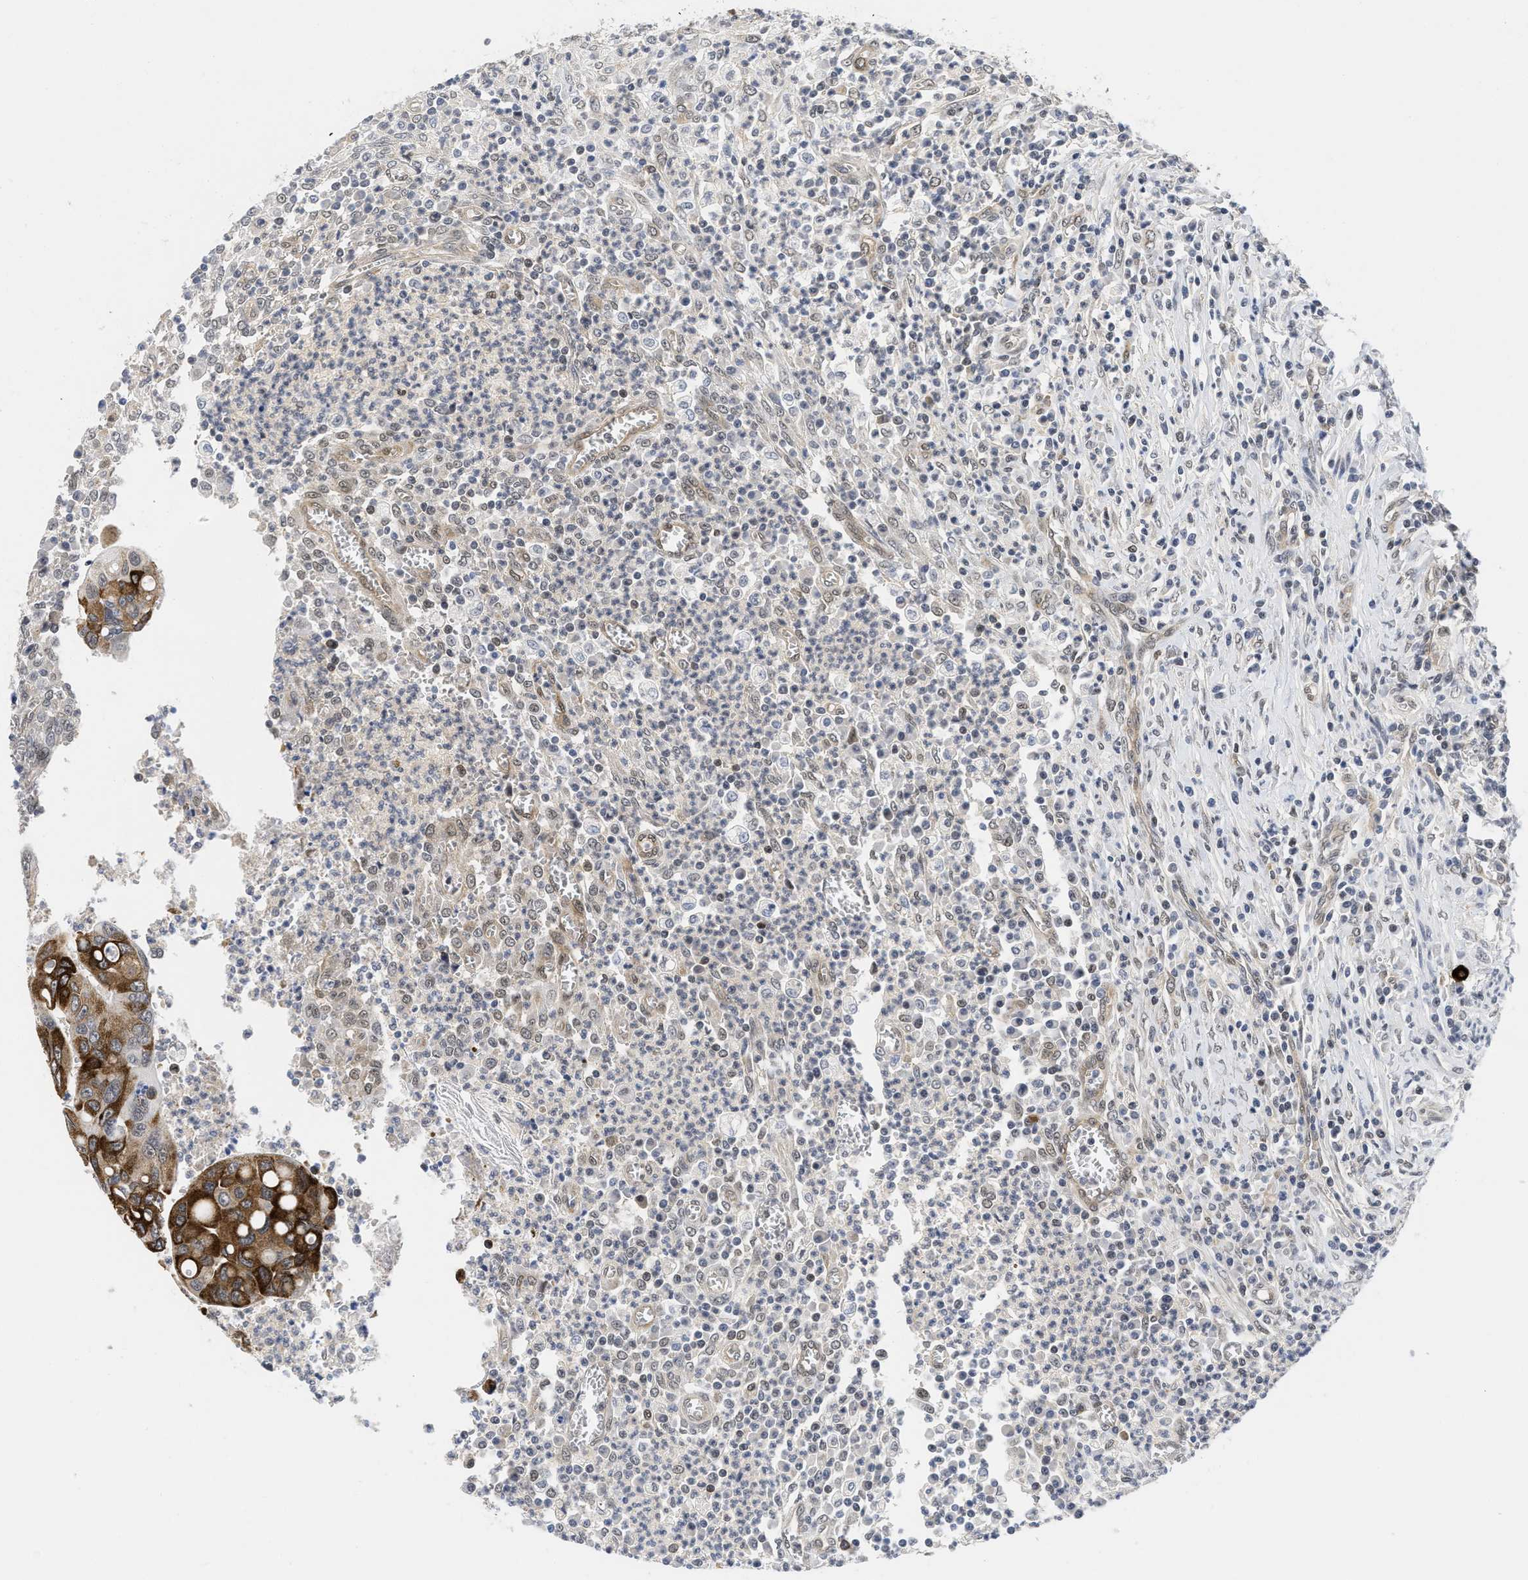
{"staining": {"intensity": "strong", "quantity": ">75%", "location": "cytoplasmic/membranous"}, "tissue": "colorectal cancer", "cell_type": "Tumor cells", "image_type": "cancer", "snomed": [{"axis": "morphology", "description": "Inflammation, NOS"}, {"axis": "morphology", "description": "Adenocarcinoma, NOS"}, {"axis": "topography", "description": "Colon"}], "caption": "Colorectal cancer tissue exhibits strong cytoplasmic/membranous positivity in about >75% of tumor cells", "gene": "HIF1A", "patient": {"sex": "male", "age": 72}}